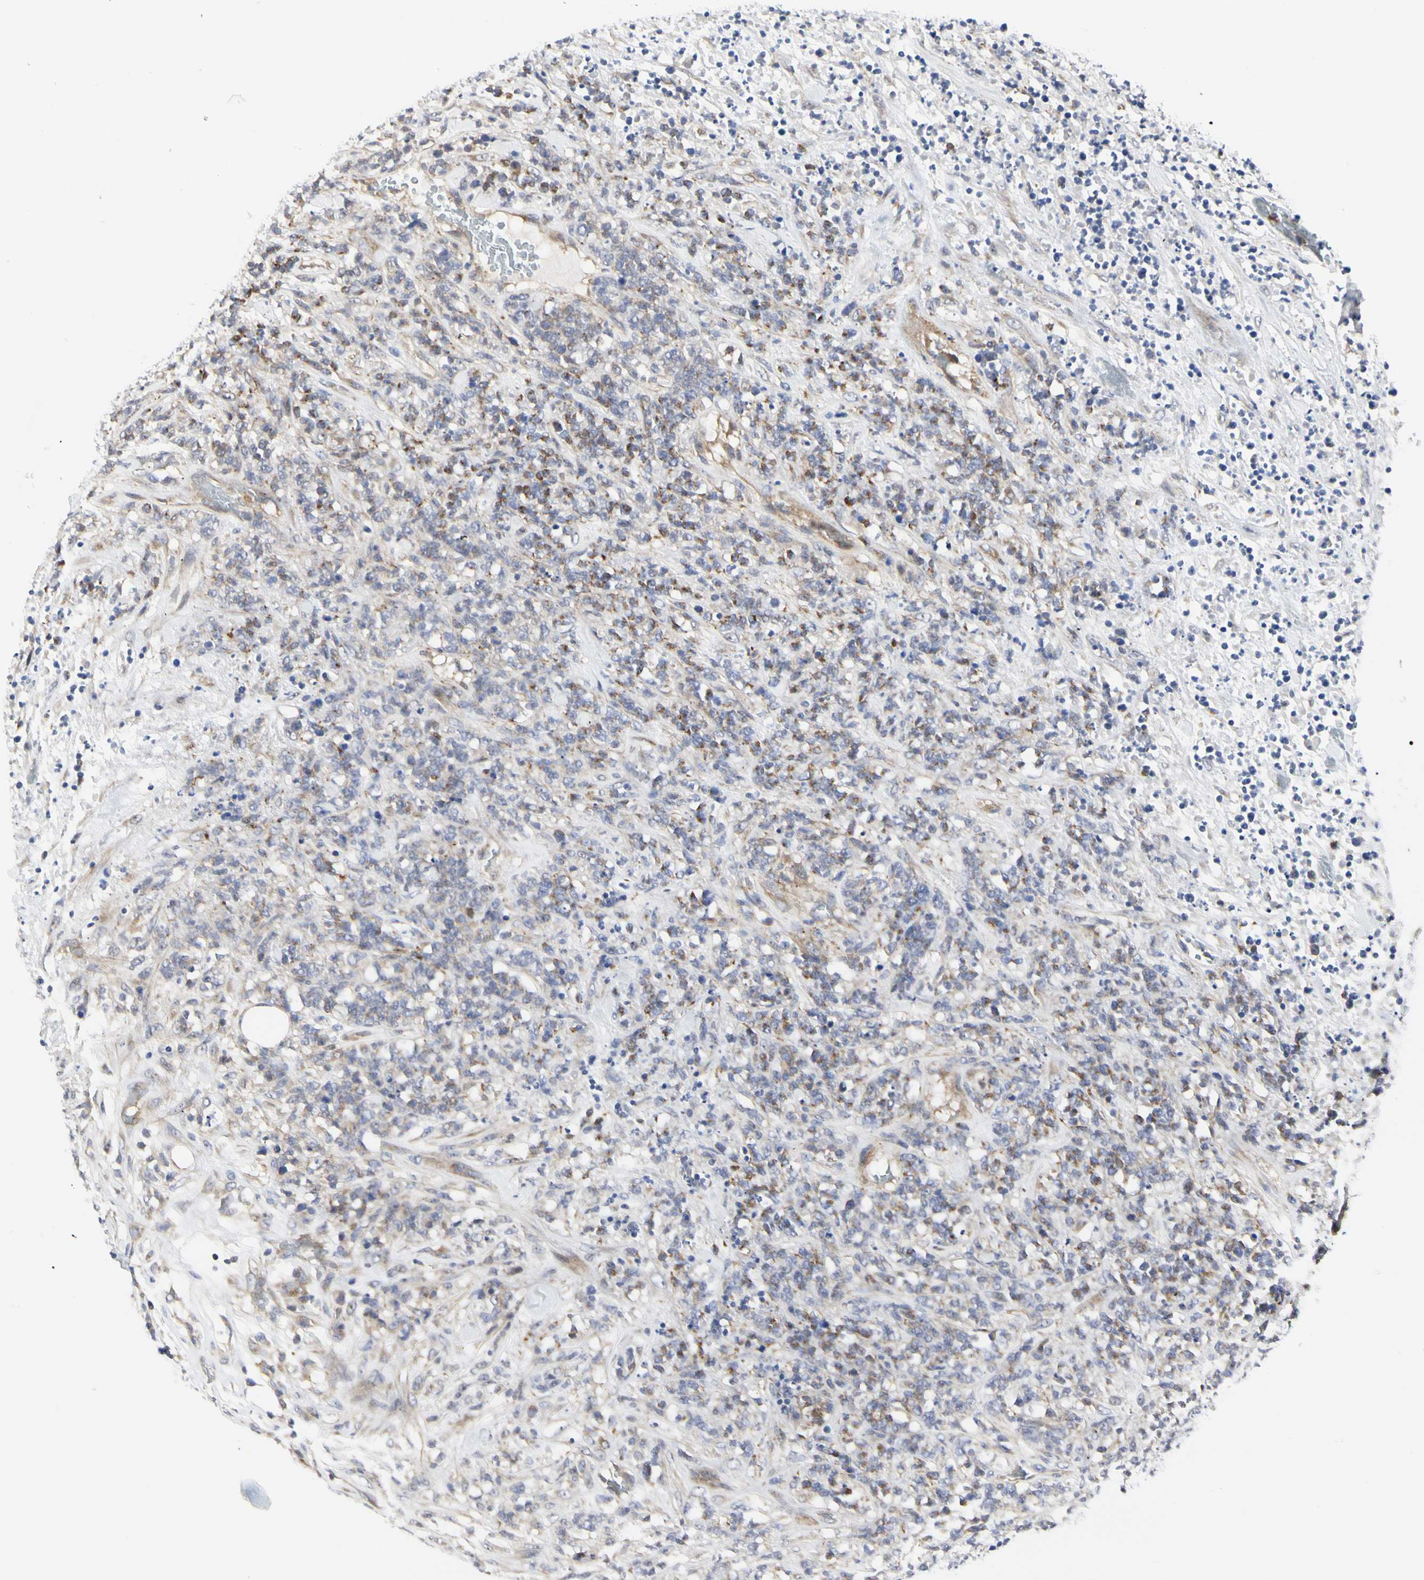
{"staining": {"intensity": "moderate", "quantity": "25%-75%", "location": "cytoplasmic/membranous"}, "tissue": "lymphoma", "cell_type": "Tumor cells", "image_type": "cancer", "snomed": [{"axis": "morphology", "description": "Malignant lymphoma, non-Hodgkin's type, High grade"}, {"axis": "topography", "description": "Soft tissue"}], "caption": "Protein staining by immunohistochemistry (IHC) shows moderate cytoplasmic/membranous staining in about 25%-75% of tumor cells in lymphoma.", "gene": "SHANK2", "patient": {"sex": "male", "age": 18}}